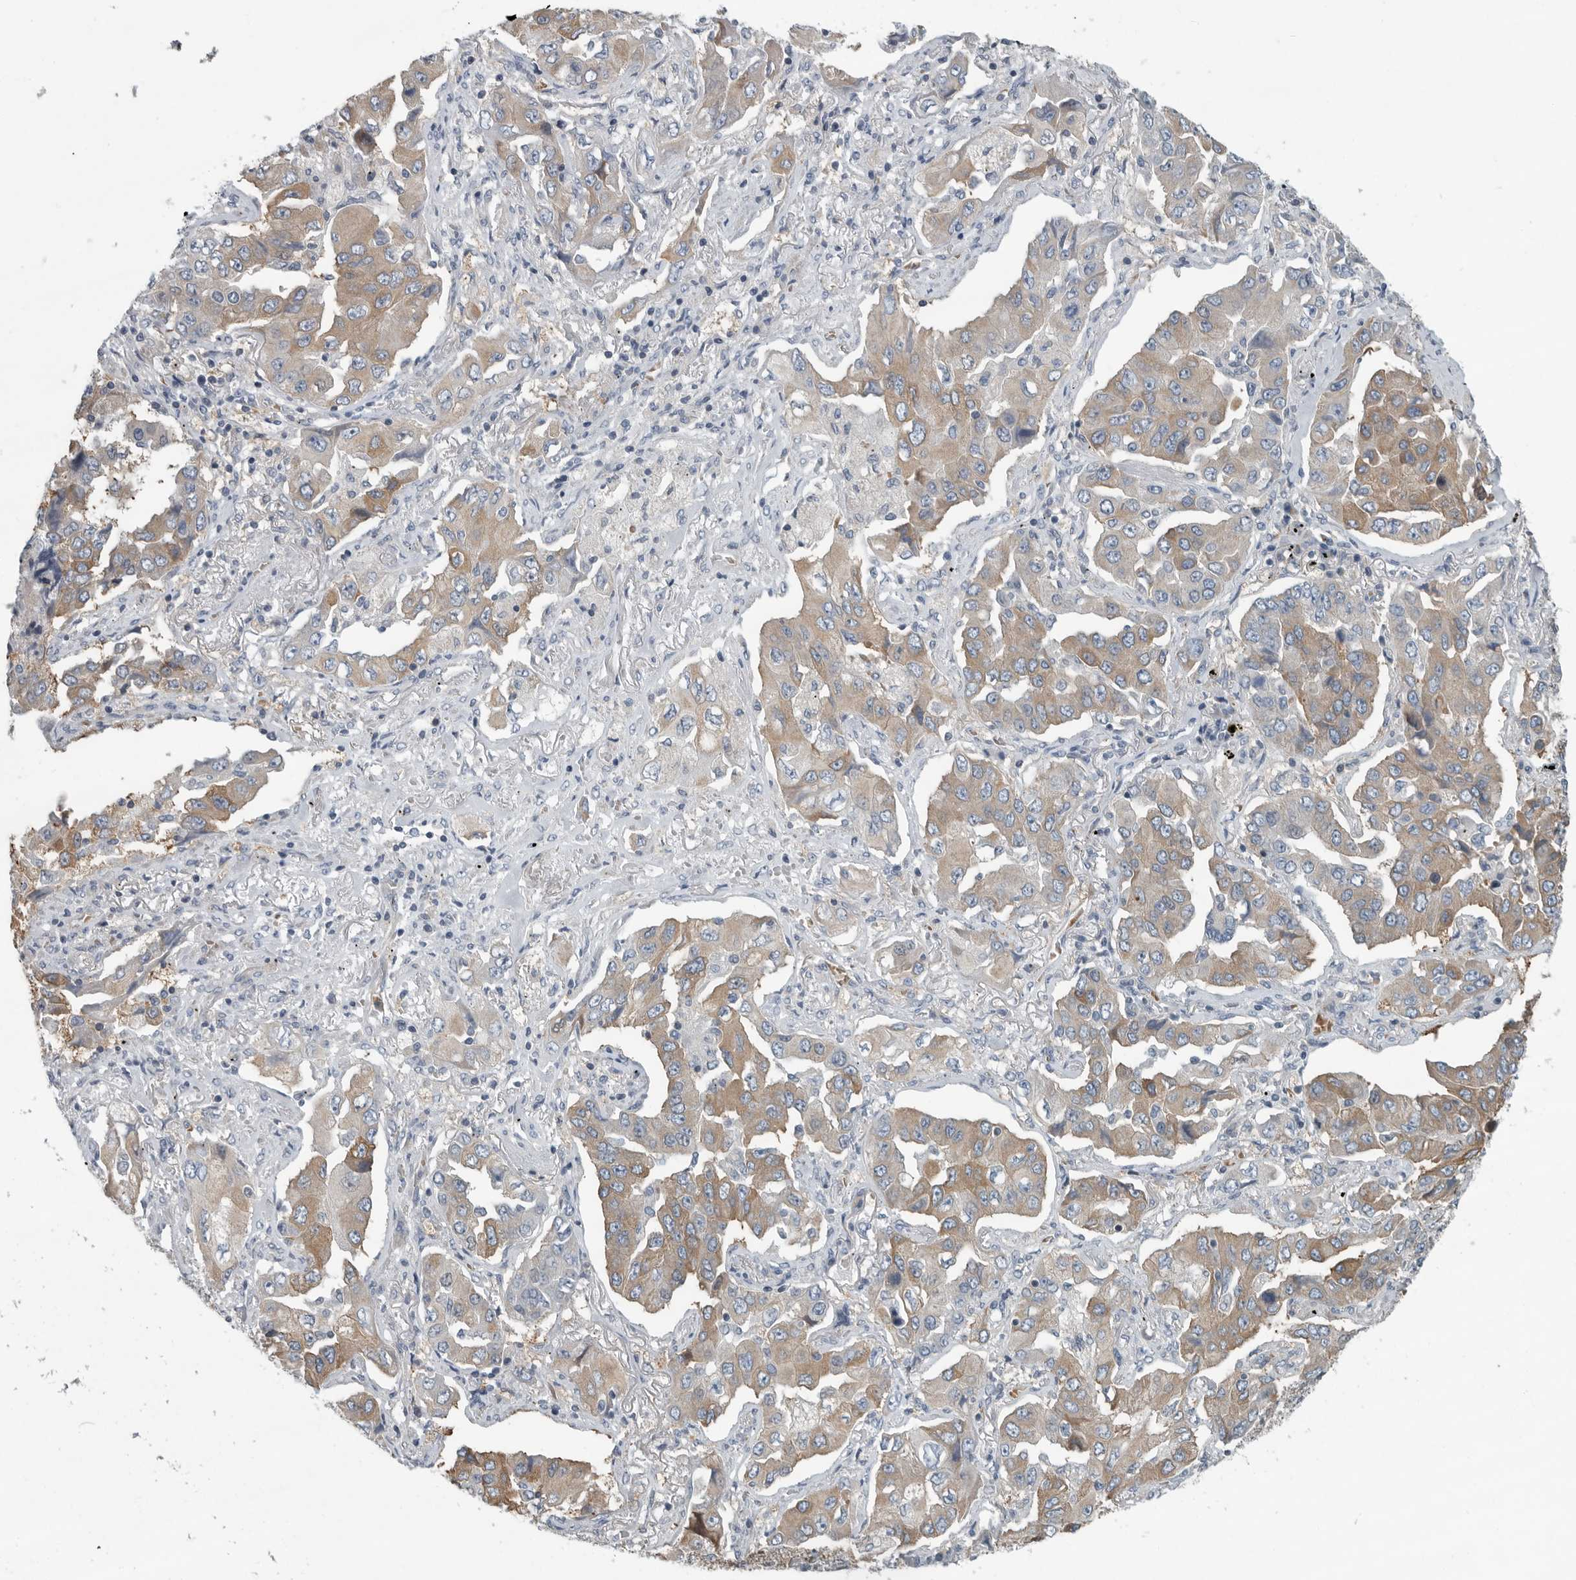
{"staining": {"intensity": "weak", "quantity": ">75%", "location": "cytoplasmic/membranous"}, "tissue": "lung cancer", "cell_type": "Tumor cells", "image_type": "cancer", "snomed": [{"axis": "morphology", "description": "Adenocarcinoma, NOS"}, {"axis": "topography", "description": "Lung"}], "caption": "Immunohistochemistry photomicrograph of neoplastic tissue: adenocarcinoma (lung) stained using immunohistochemistry demonstrates low levels of weak protein expression localized specifically in the cytoplasmic/membranous of tumor cells, appearing as a cytoplasmic/membranous brown color.", "gene": "MPP3", "patient": {"sex": "female", "age": 65}}